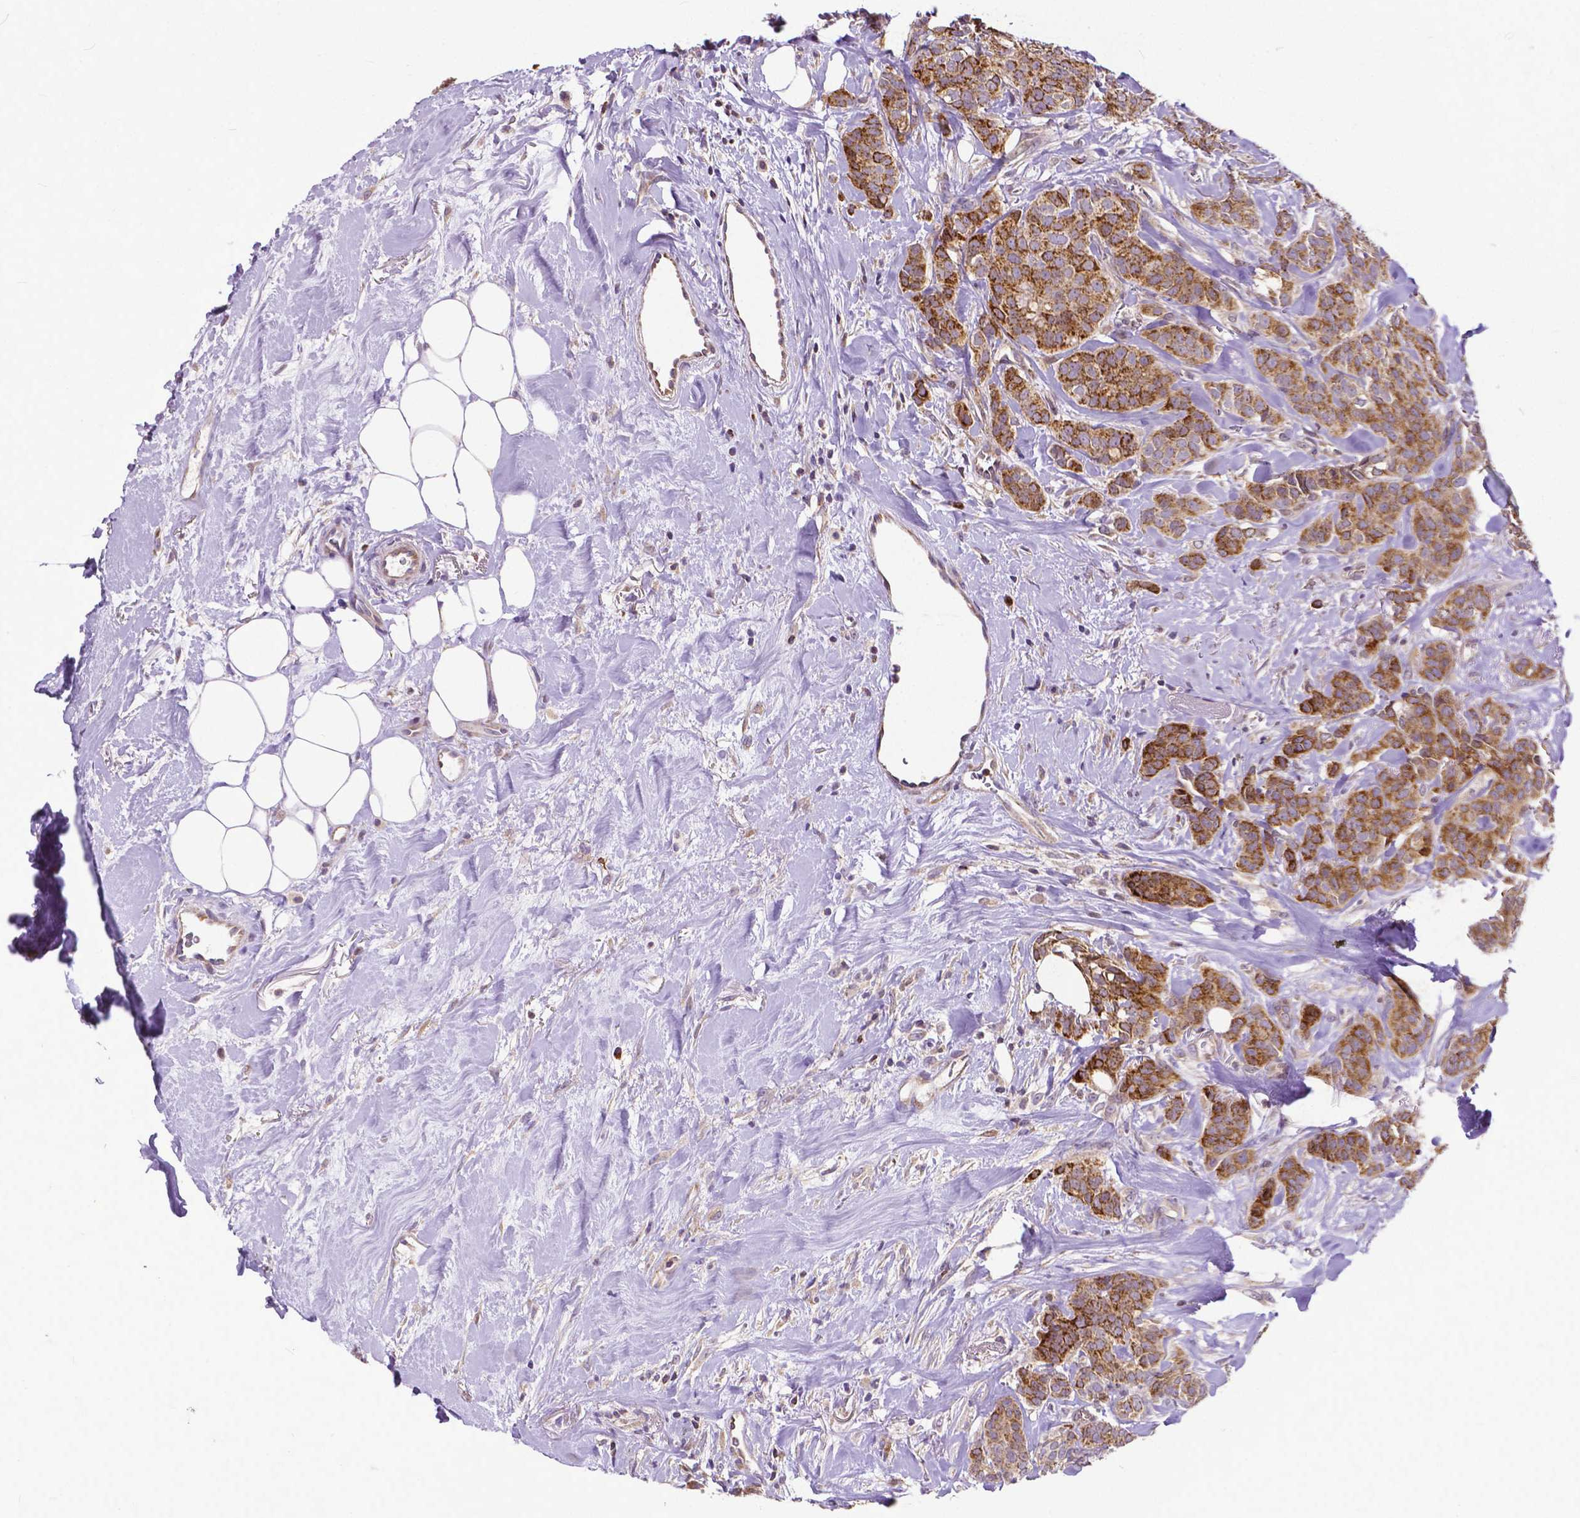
{"staining": {"intensity": "strong", "quantity": ">75%", "location": "cytoplasmic/membranous"}, "tissue": "breast cancer", "cell_type": "Tumor cells", "image_type": "cancer", "snomed": [{"axis": "morphology", "description": "Duct carcinoma"}, {"axis": "topography", "description": "Breast"}], "caption": "Invasive ductal carcinoma (breast) stained with a protein marker shows strong staining in tumor cells.", "gene": "MCL1", "patient": {"sex": "female", "age": 84}}